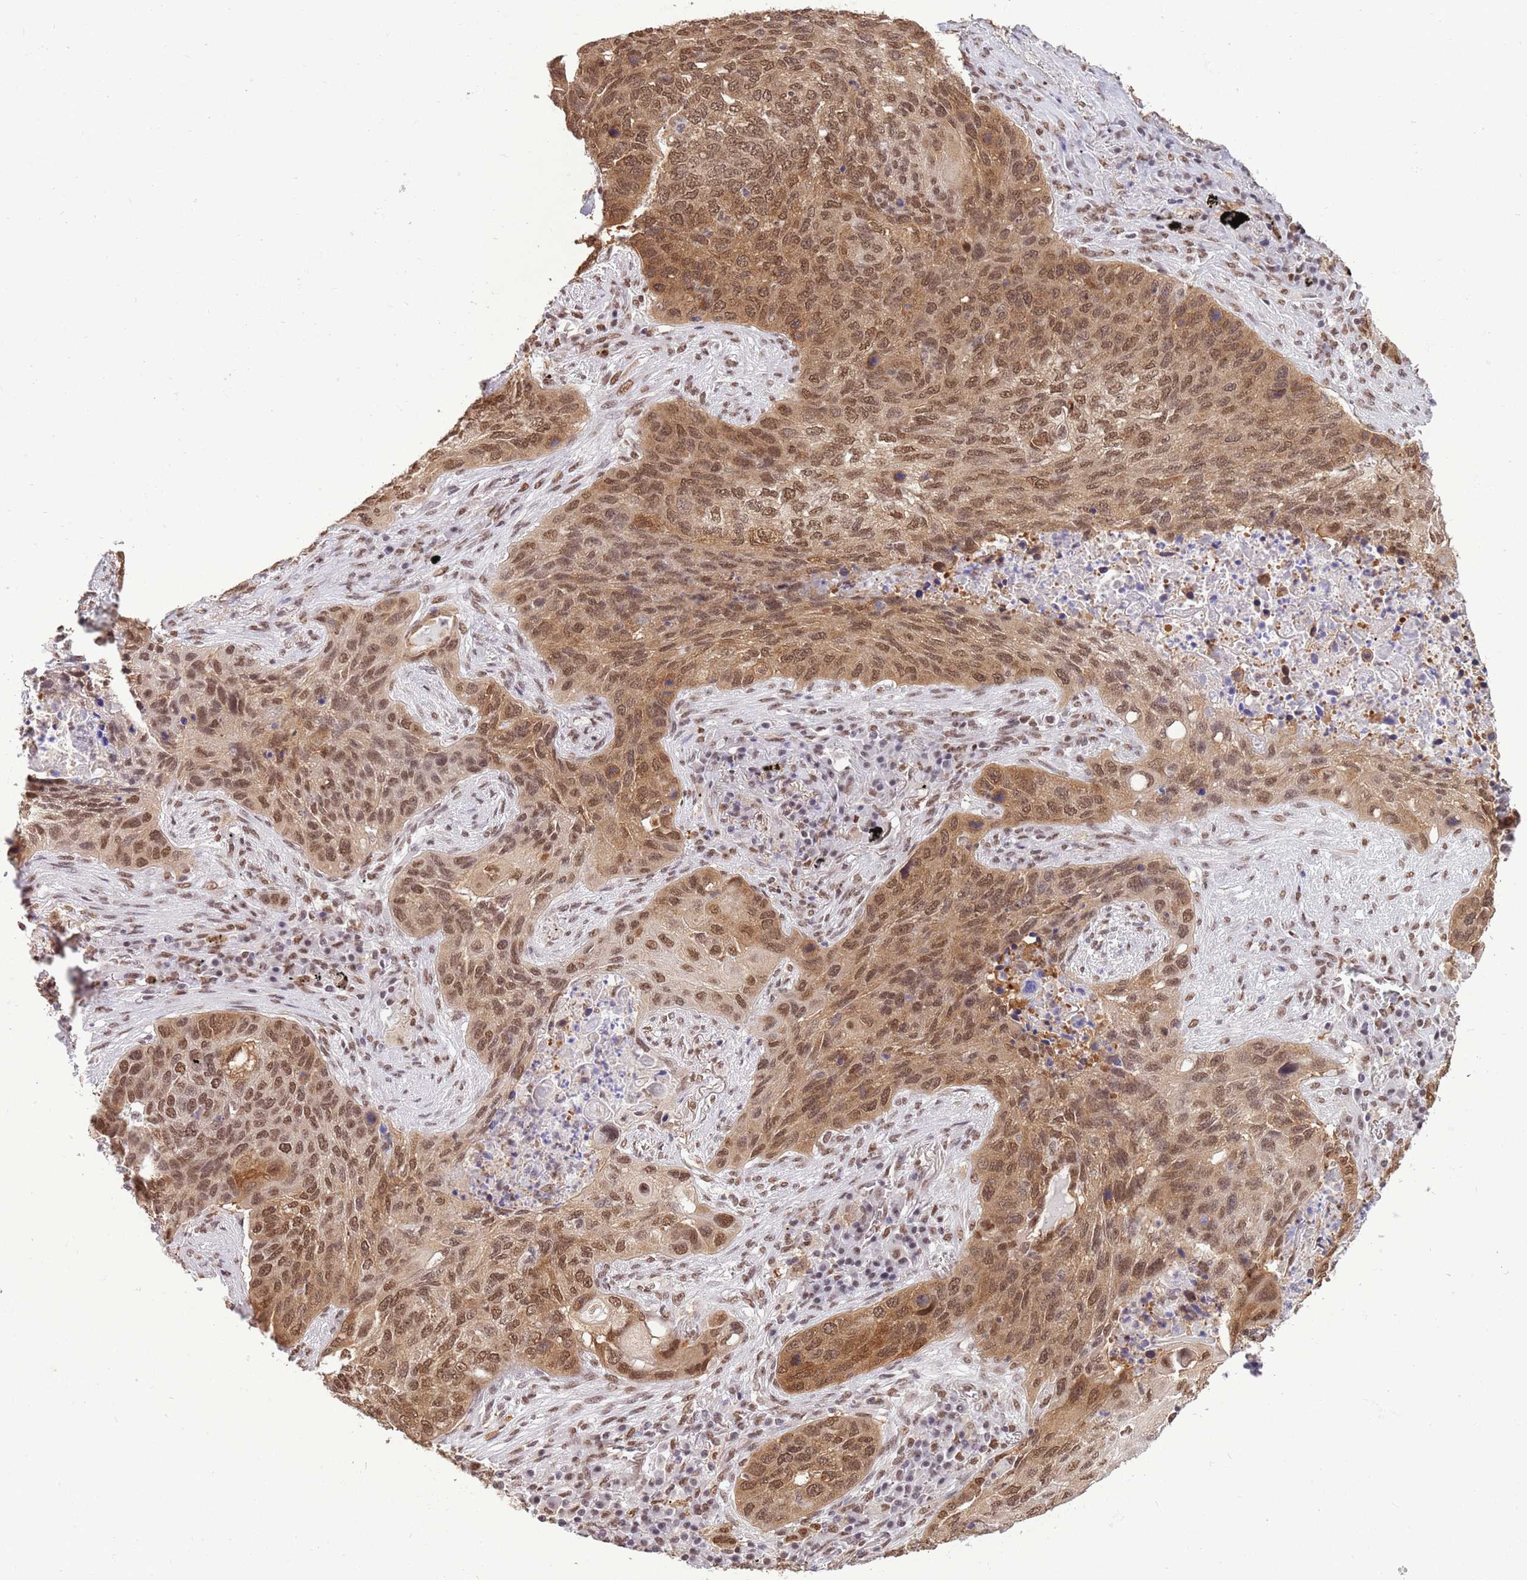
{"staining": {"intensity": "moderate", "quantity": ">75%", "location": "cytoplasmic/membranous,nuclear"}, "tissue": "lung cancer", "cell_type": "Tumor cells", "image_type": "cancer", "snomed": [{"axis": "morphology", "description": "Squamous cell carcinoma, NOS"}, {"axis": "topography", "description": "Lung"}], "caption": "Lung squamous cell carcinoma stained for a protein displays moderate cytoplasmic/membranous and nuclear positivity in tumor cells. (Stains: DAB (3,3'-diaminobenzidine) in brown, nuclei in blue, Microscopy: brightfield microscopy at high magnification).", "gene": "TRIM32", "patient": {"sex": "female", "age": 63}}